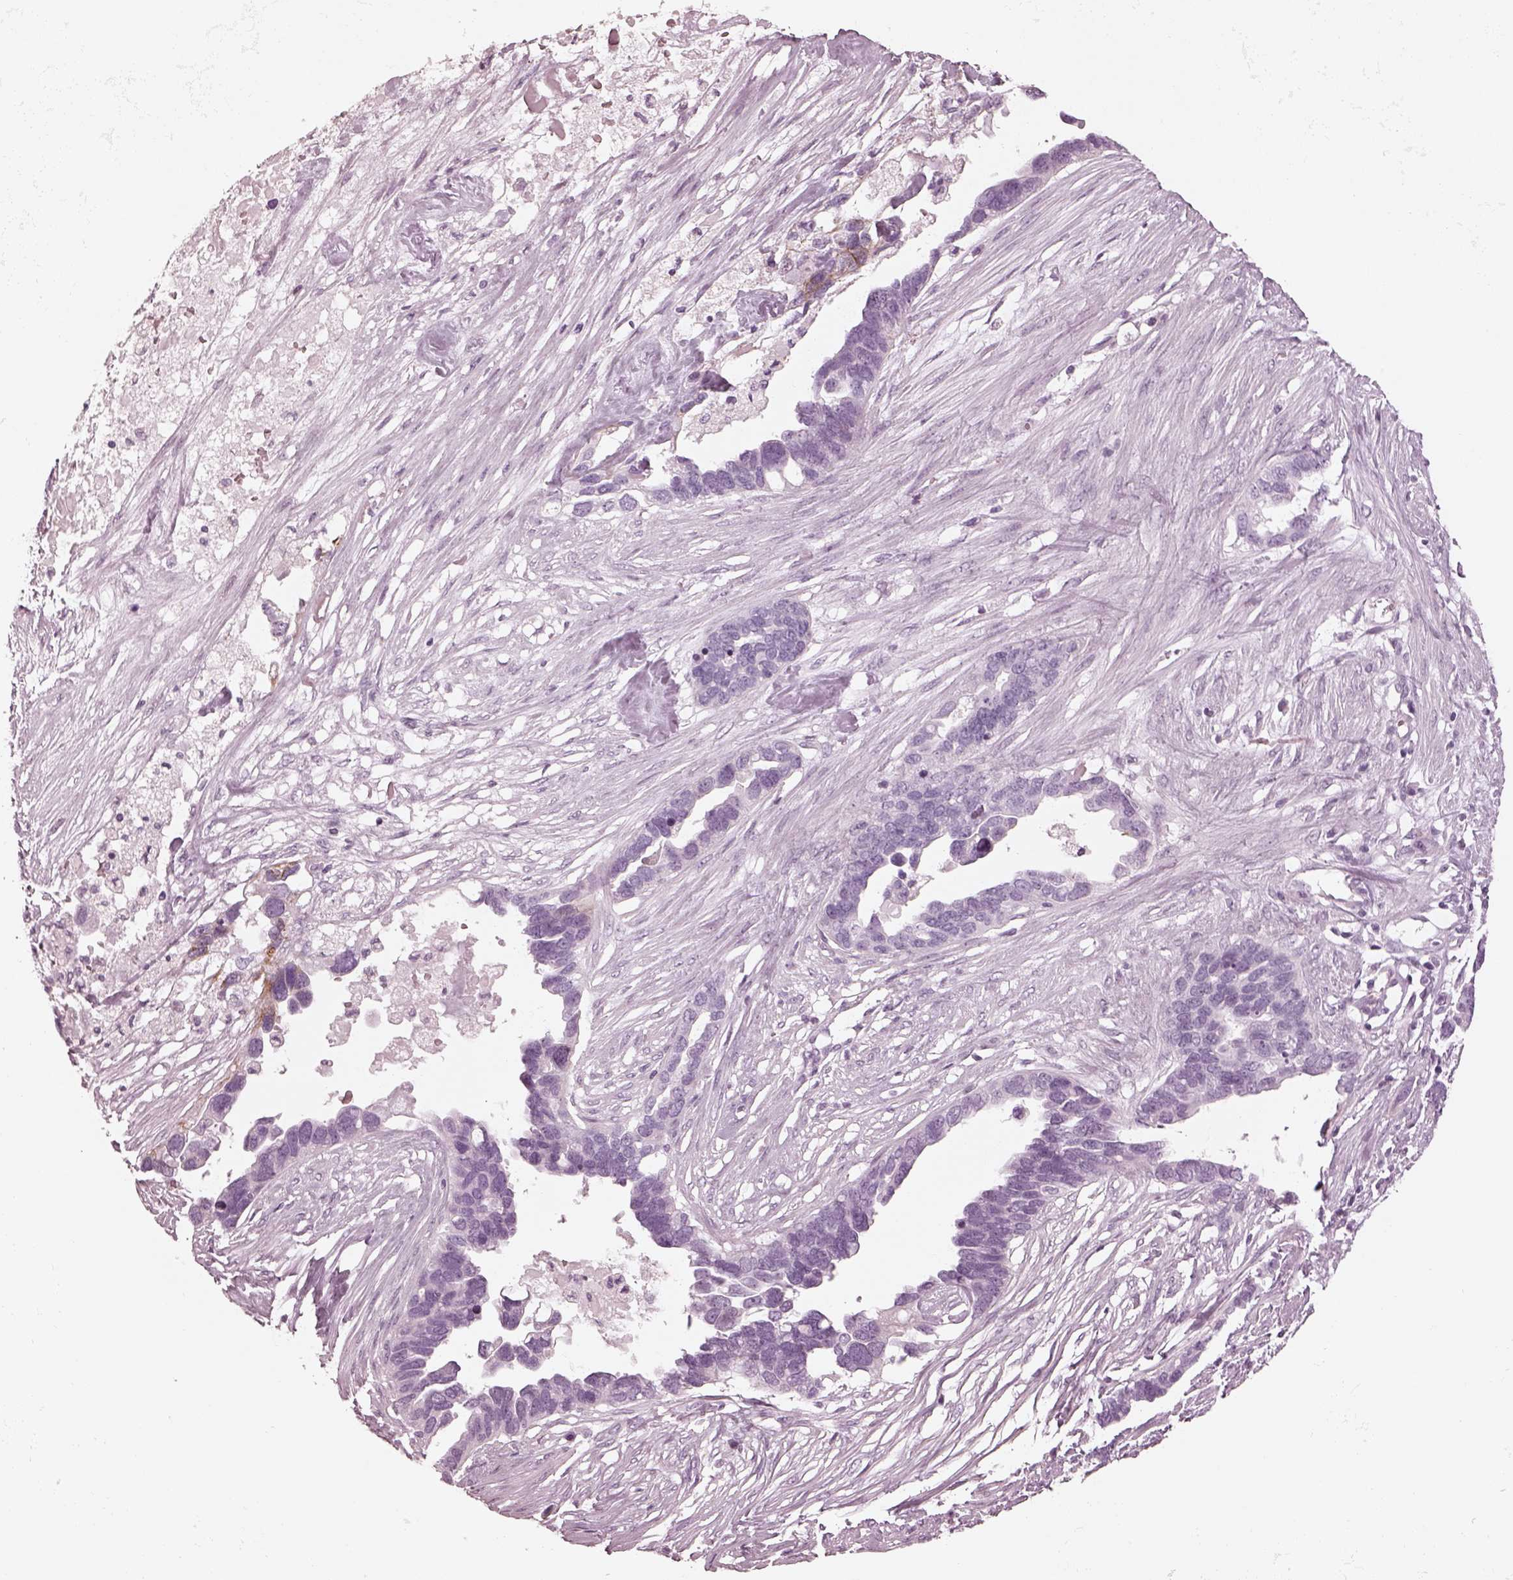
{"staining": {"intensity": "negative", "quantity": "none", "location": "none"}, "tissue": "ovarian cancer", "cell_type": "Tumor cells", "image_type": "cancer", "snomed": [{"axis": "morphology", "description": "Cystadenocarcinoma, serous, NOS"}, {"axis": "topography", "description": "Ovary"}], "caption": "Ovarian cancer stained for a protein using IHC exhibits no staining tumor cells.", "gene": "OPN4", "patient": {"sex": "female", "age": 54}}